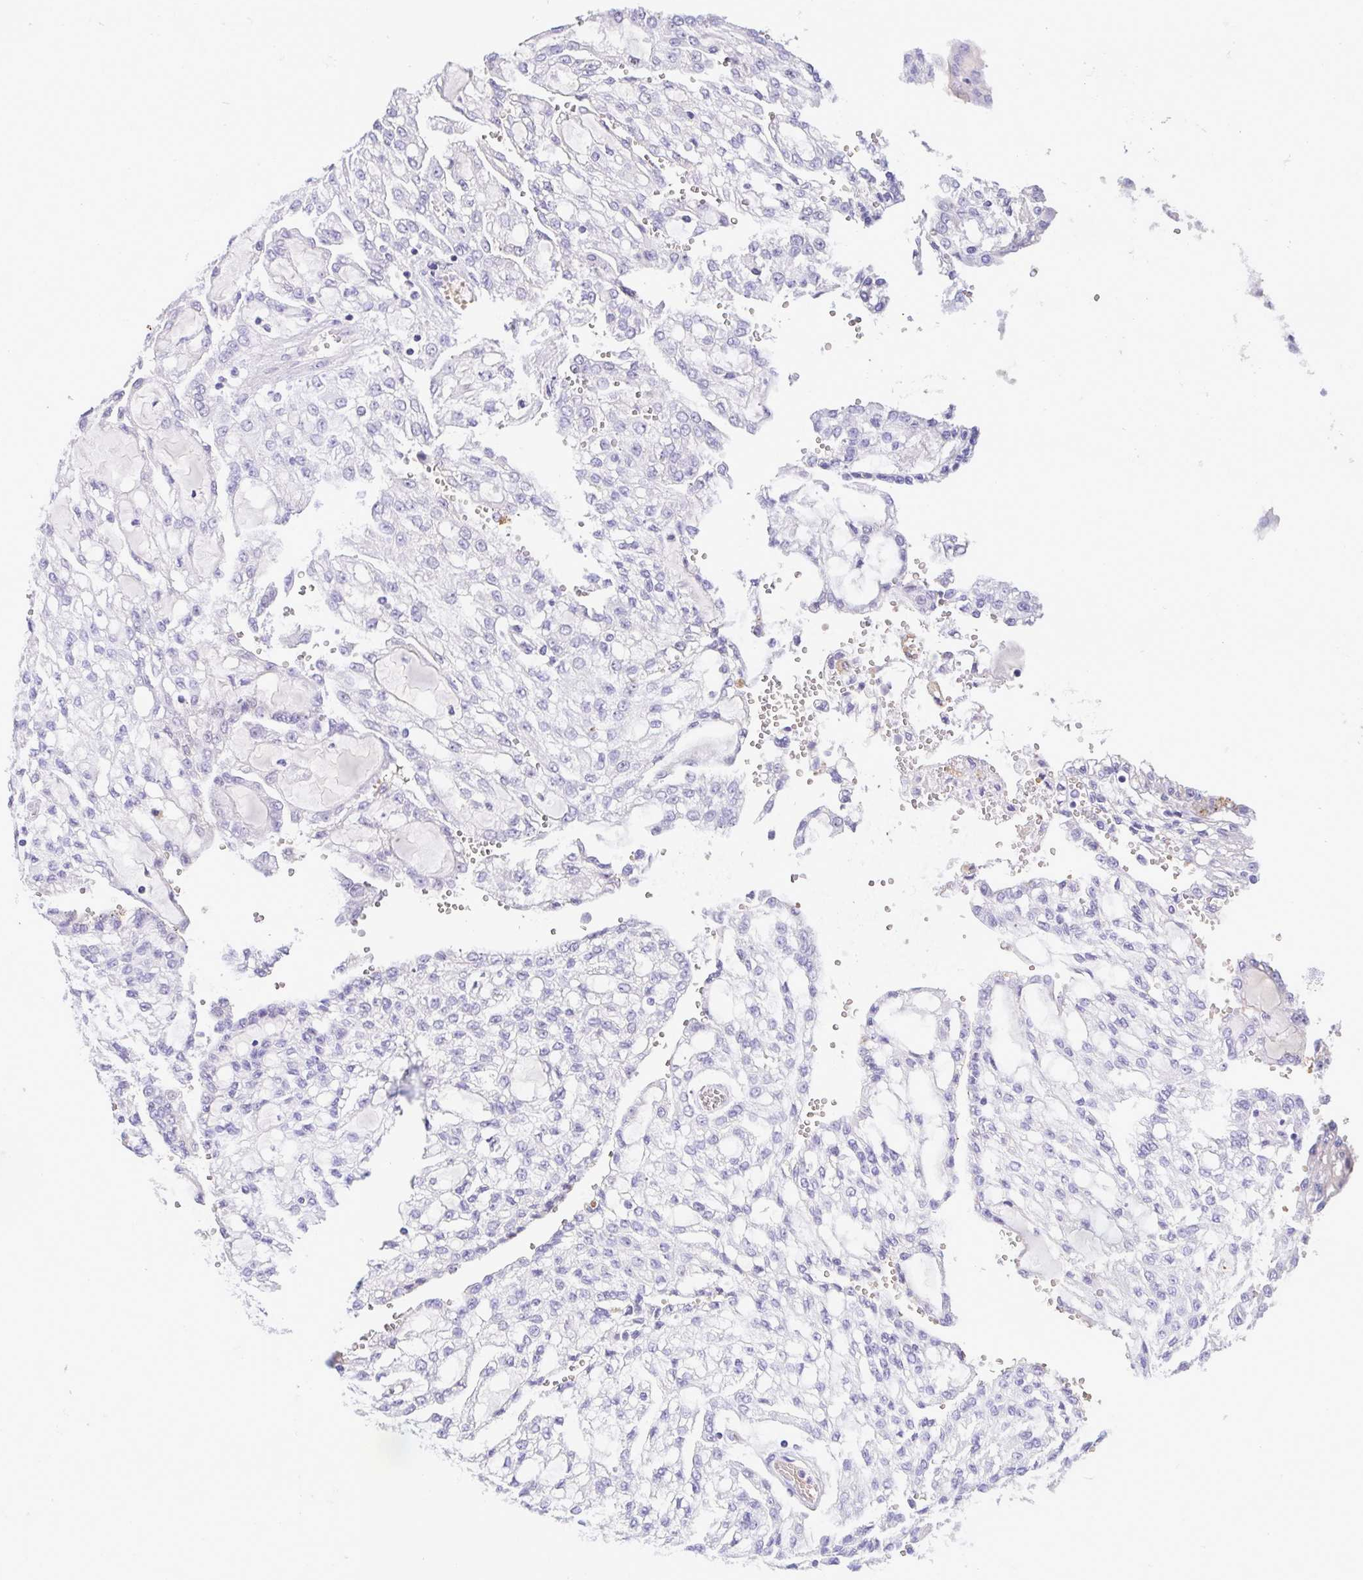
{"staining": {"intensity": "negative", "quantity": "none", "location": "none"}, "tissue": "renal cancer", "cell_type": "Tumor cells", "image_type": "cancer", "snomed": [{"axis": "morphology", "description": "Adenocarcinoma, NOS"}, {"axis": "topography", "description": "Kidney"}], "caption": "IHC image of human renal adenocarcinoma stained for a protein (brown), which exhibits no expression in tumor cells. The staining was performed using DAB (3,3'-diaminobenzidine) to visualize the protein expression in brown, while the nuclei were stained in blue with hematoxylin (Magnification: 20x).", "gene": "TIPIN", "patient": {"sex": "male", "age": 63}}